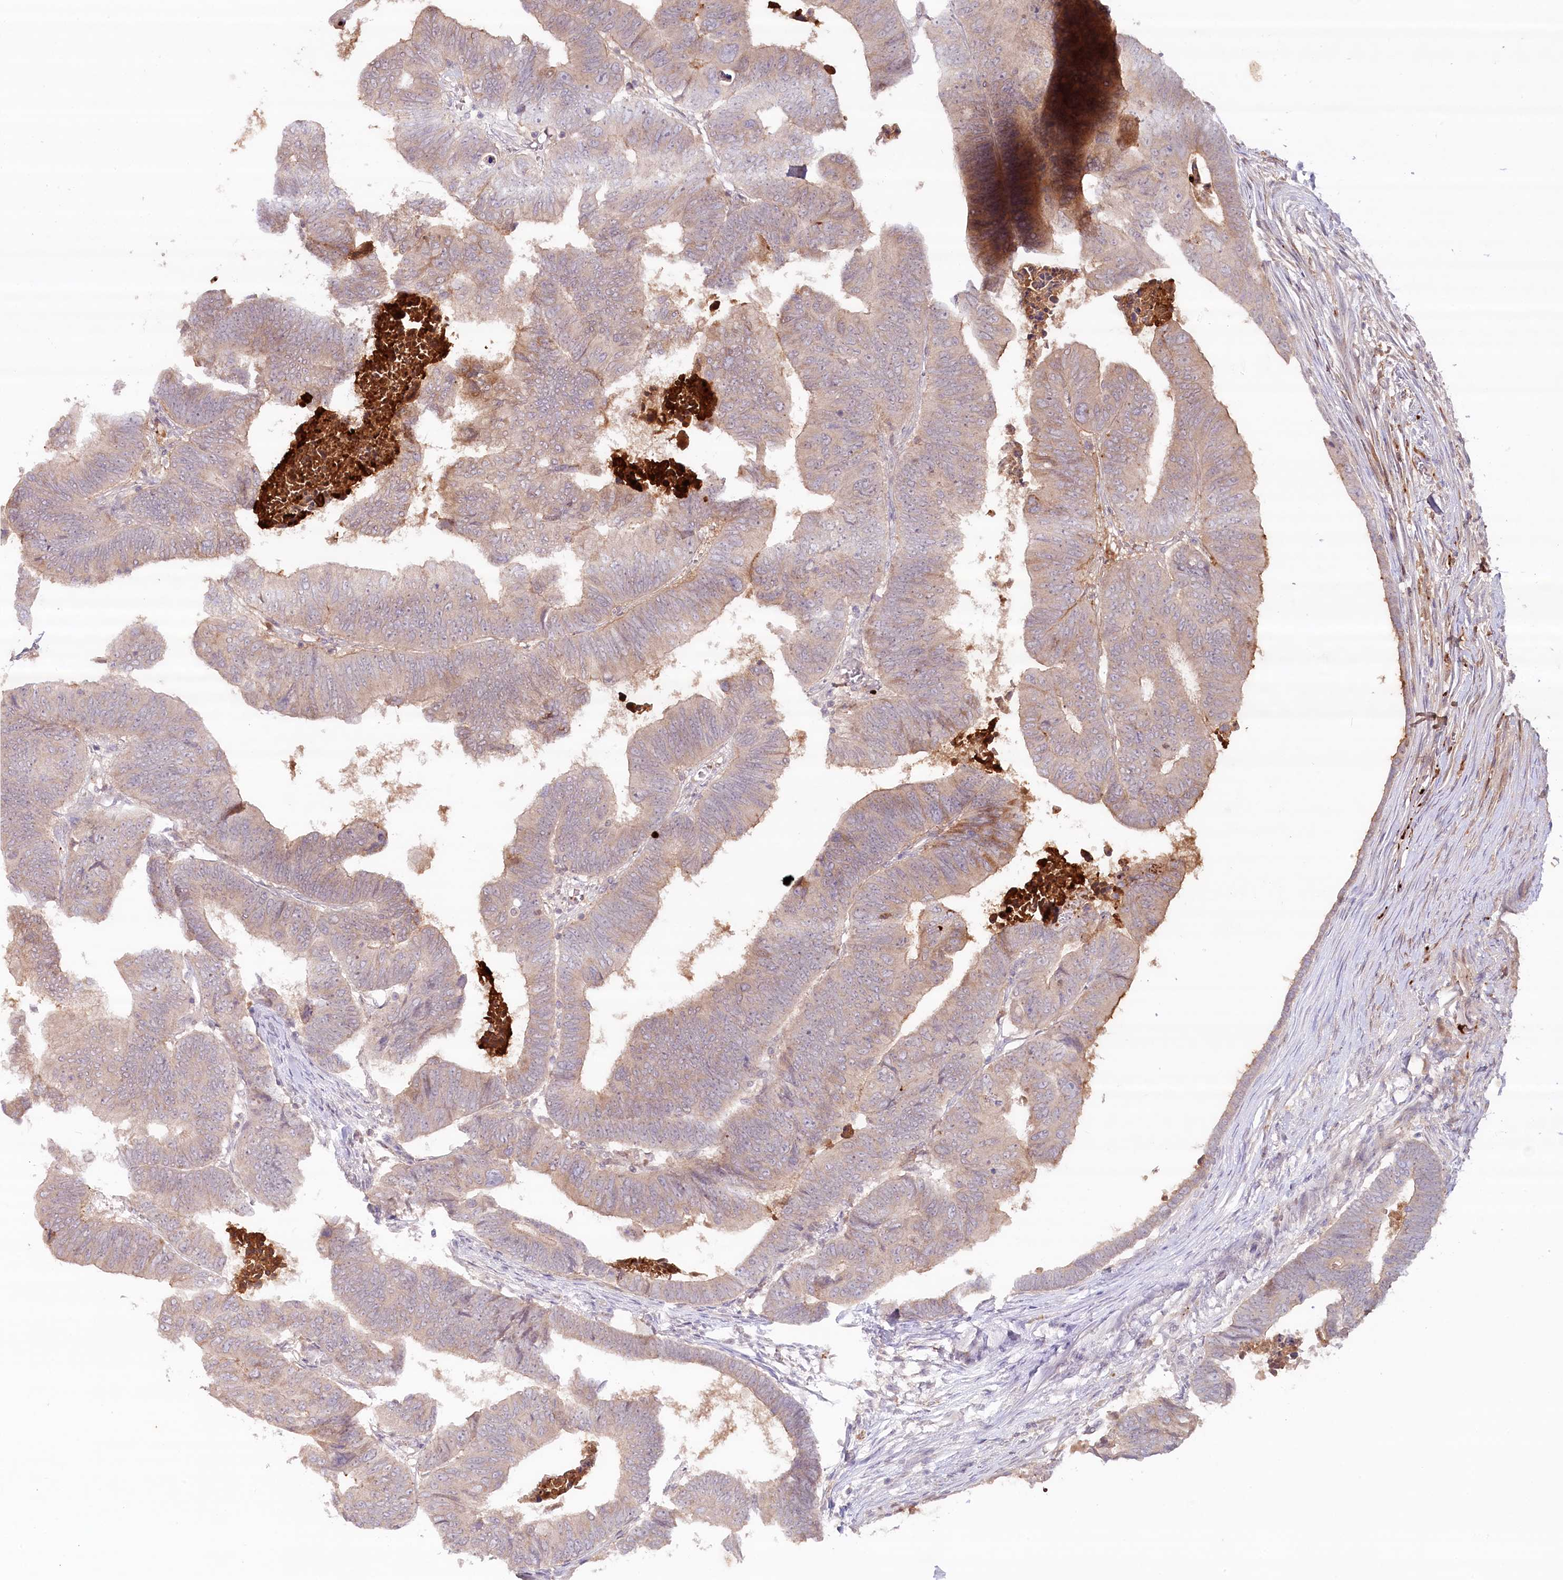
{"staining": {"intensity": "moderate", "quantity": "<25%", "location": "cytoplasmic/membranous"}, "tissue": "colorectal cancer", "cell_type": "Tumor cells", "image_type": "cancer", "snomed": [{"axis": "morphology", "description": "Adenocarcinoma, NOS"}, {"axis": "topography", "description": "Rectum"}], "caption": "IHC image of neoplastic tissue: colorectal cancer (adenocarcinoma) stained using IHC shows low levels of moderate protein expression localized specifically in the cytoplasmic/membranous of tumor cells, appearing as a cytoplasmic/membranous brown color.", "gene": "PSAPL1", "patient": {"sex": "female", "age": 65}}